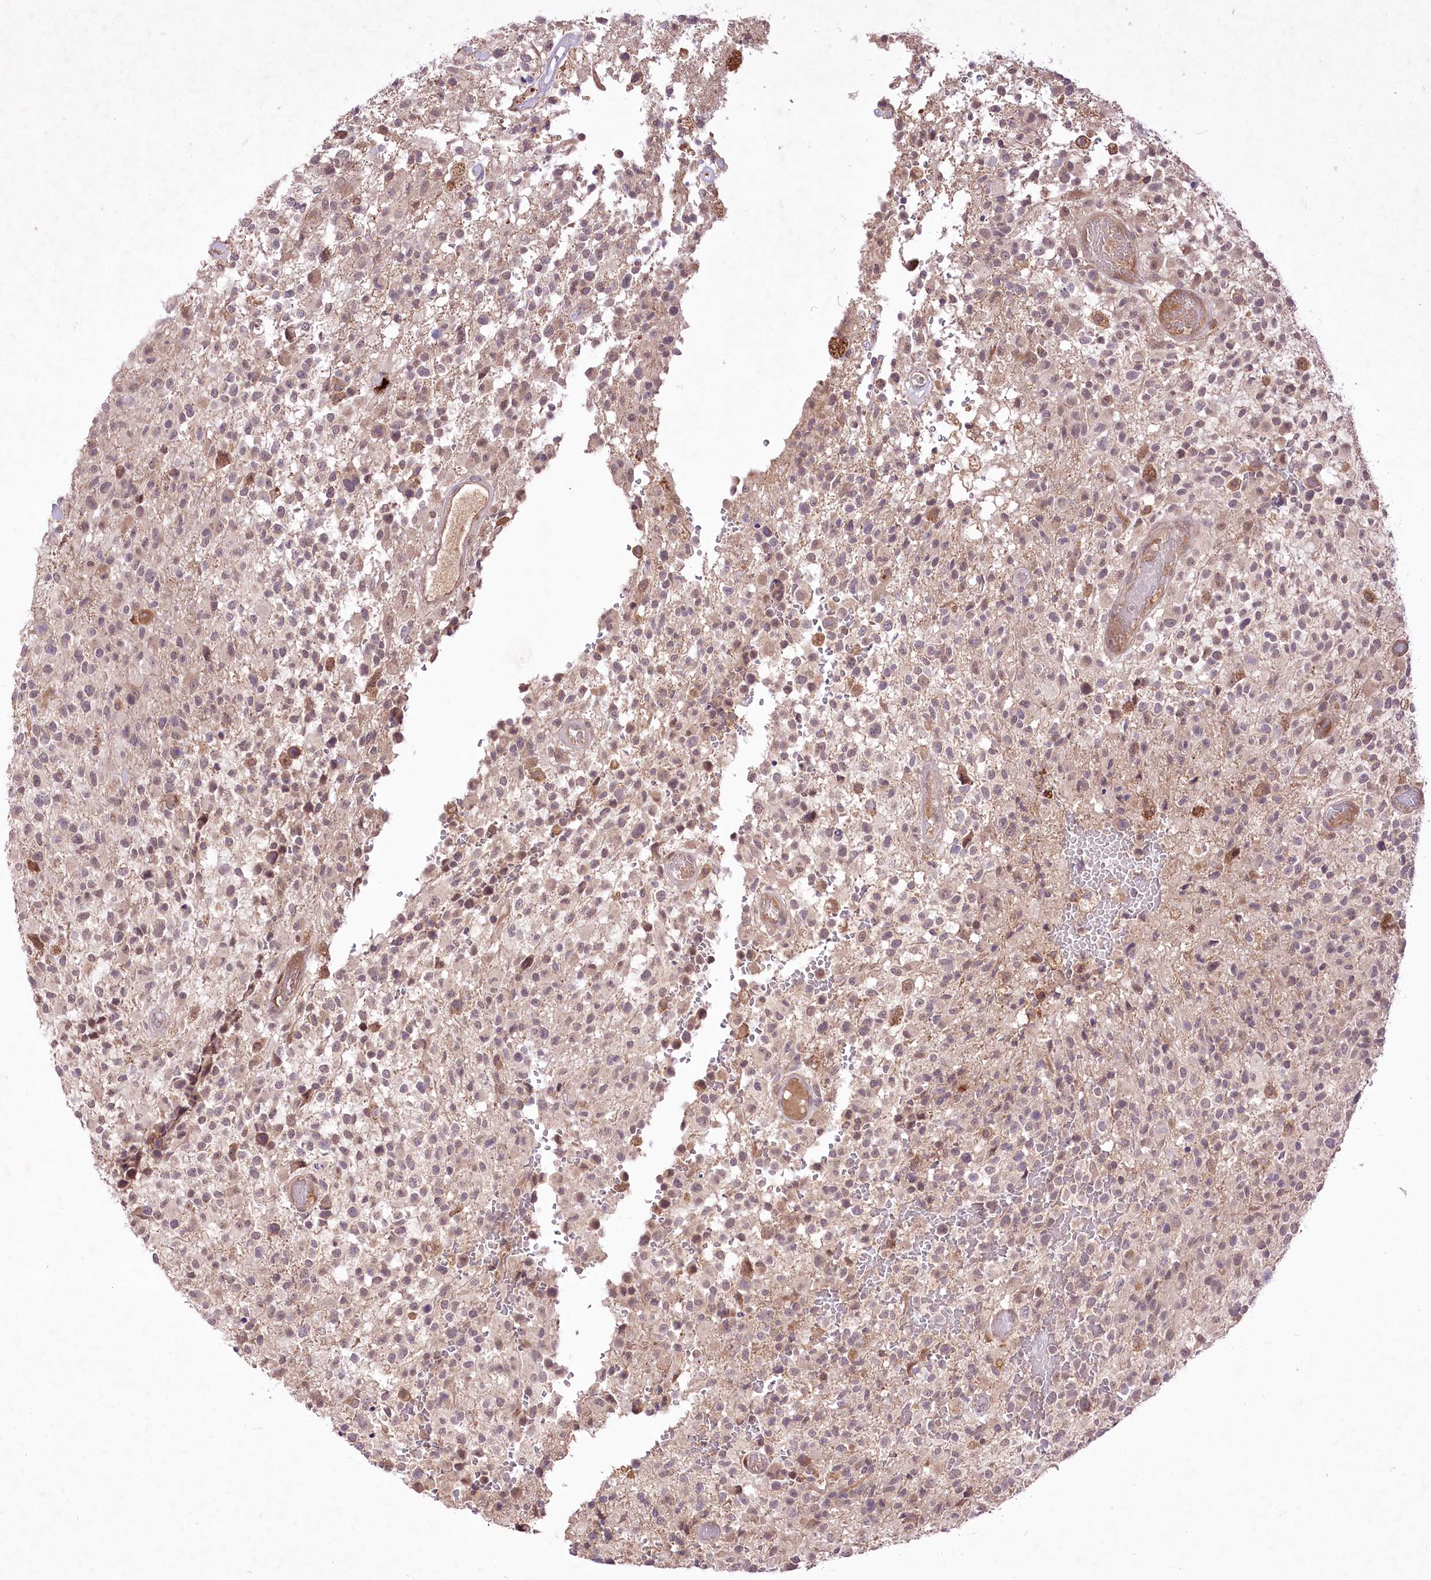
{"staining": {"intensity": "weak", "quantity": ">75%", "location": "cytoplasmic/membranous,nuclear"}, "tissue": "glioma", "cell_type": "Tumor cells", "image_type": "cancer", "snomed": [{"axis": "morphology", "description": "Glioma, malignant, High grade"}, {"axis": "morphology", "description": "Glioblastoma, NOS"}, {"axis": "topography", "description": "Brain"}], "caption": "There is low levels of weak cytoplasmic/membranous and nuclear staining in tumor cells of glioma, as demonstrated by immunohistochemical staining (brown color).", "gene": "HELT", "patient": {"sex": "male", "age": 60}}